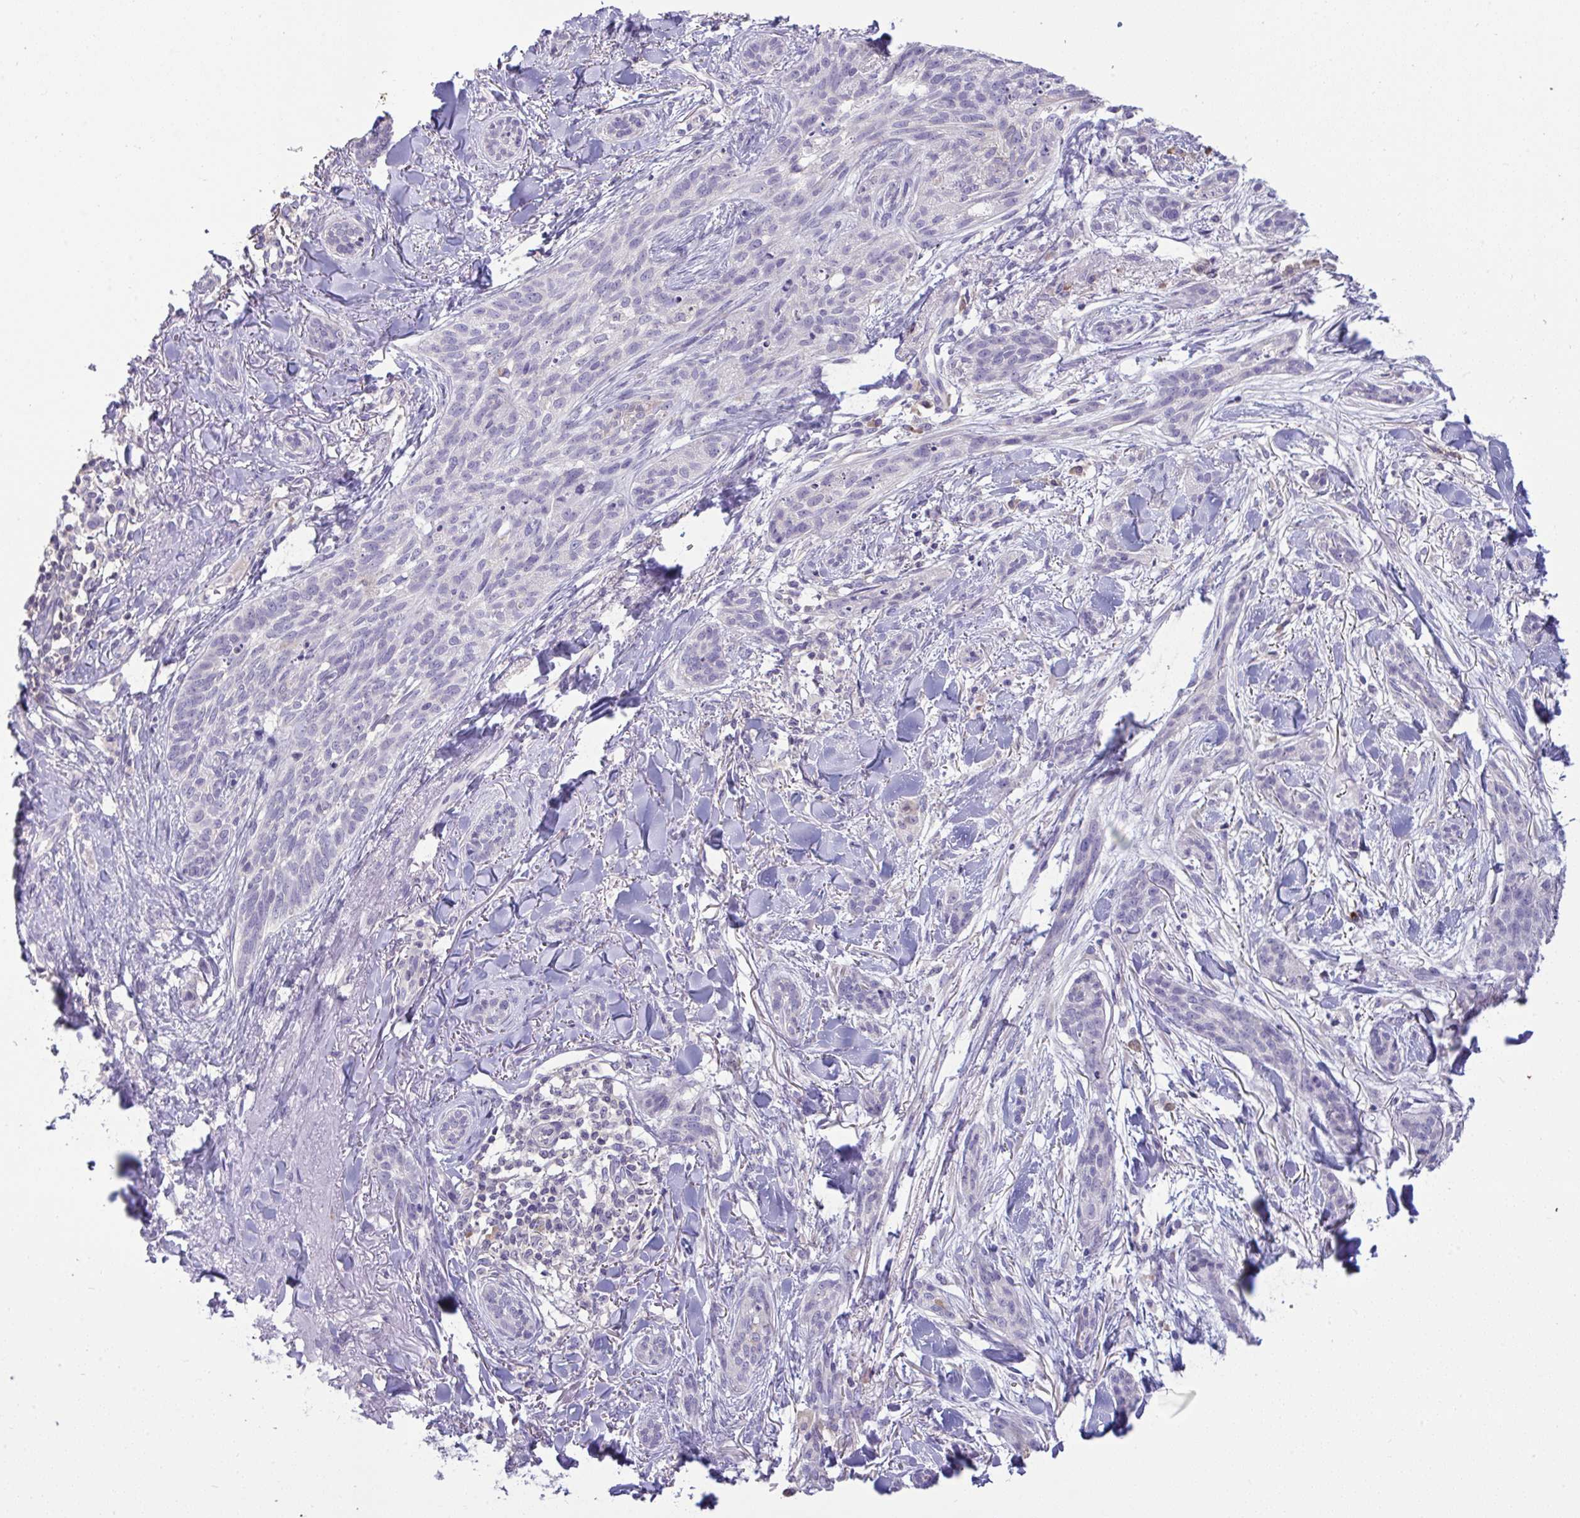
{"staining": {"intensity": "negative", "quantity": "none", "location": "none"}, "tissue": "skin cancer", "cell_type": "Tumor cells", "image_type": "cancer", "snomed": [{"axis": "morphology", "description": "Basal cell carcinoma"}, {"axis": "topography", "description": "Skin"}], "caption": "Protein analysis of skin cancer (basal cell carcinoma) demonstrates no significant positivity in tumor cells.", "gene": "TMEM41A", "patient": {"sex": "male", "age": 52}}